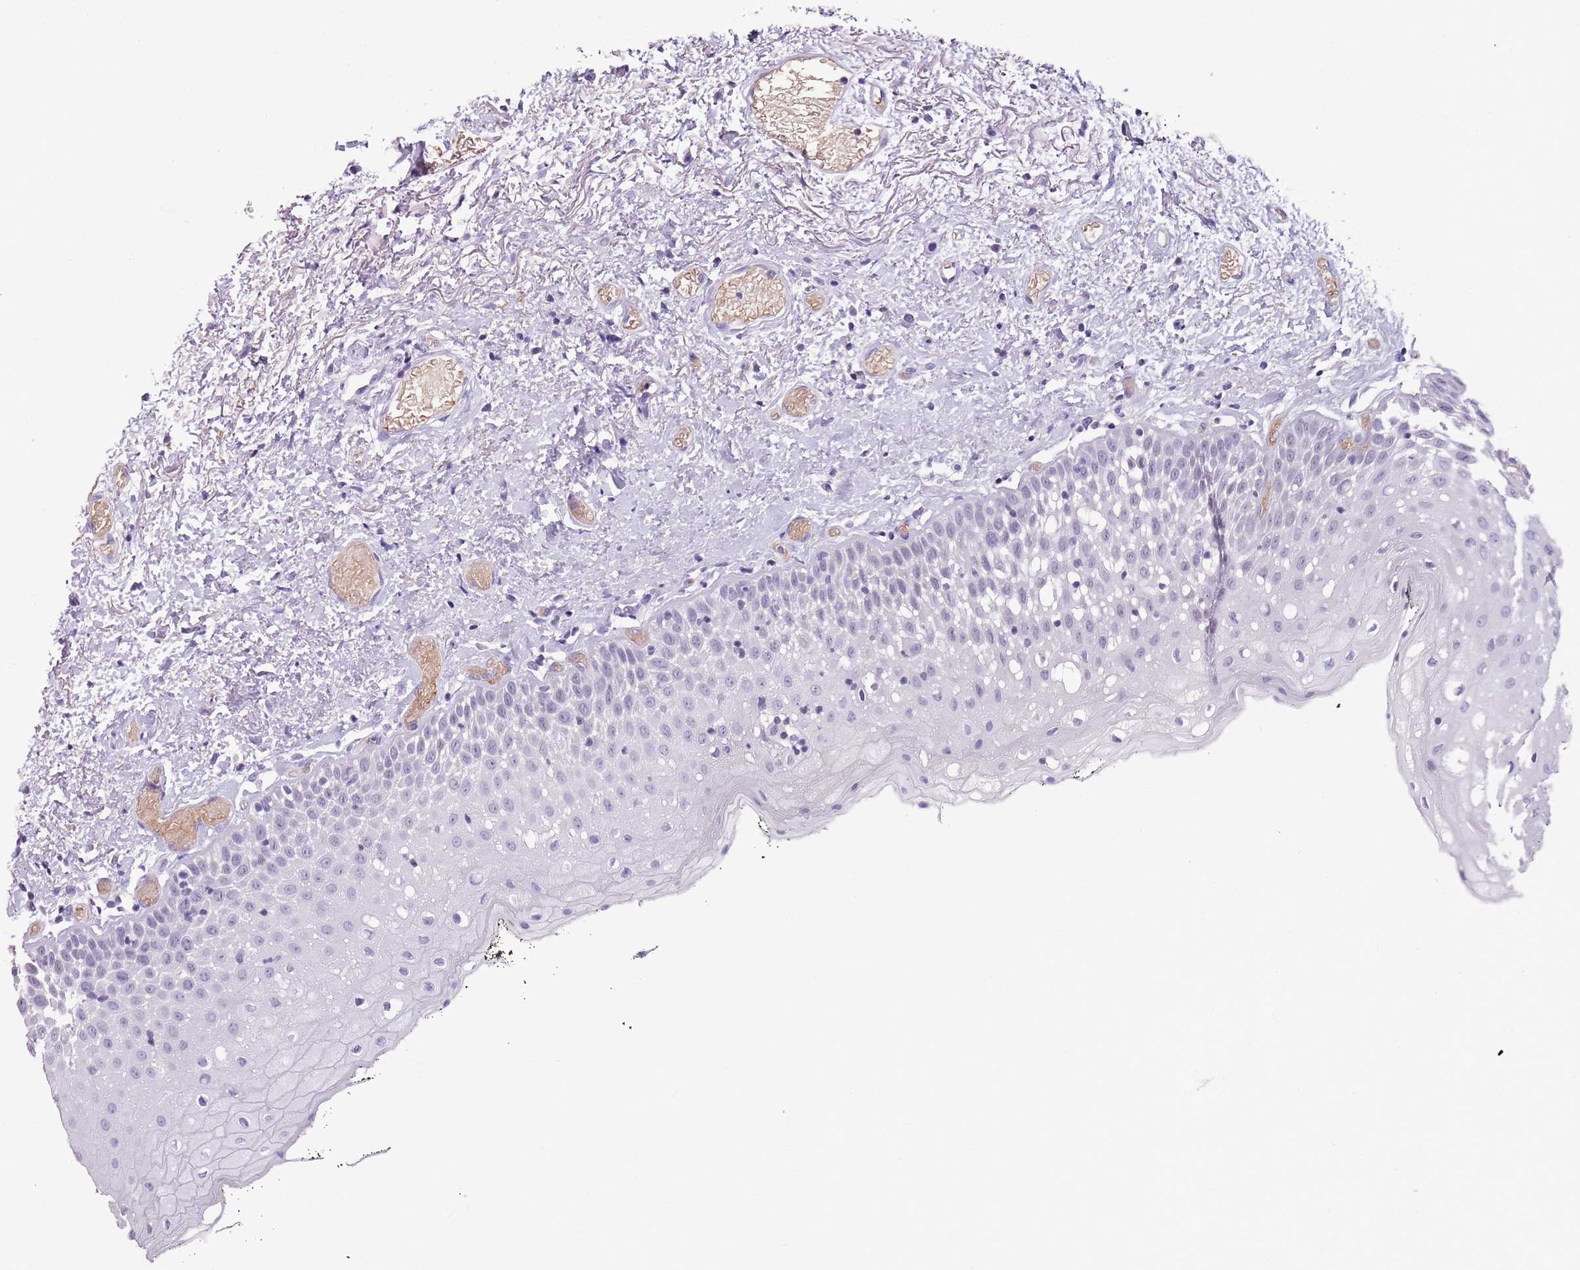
{"staining": {"intensity": "negative", "quantity": "none", "location": "none"}, "tissue": "oral mucosa", "cell_type": "Squamous epithelial cells", "image_type": "normal", "snomed": [{"axis": "morphology", "description": "Normal tissue, NOS"}, {"axis": "topography", "description": "Oral tissue"}], "caption": "A high-resolution photomicrograph shows immunohistochemistry staining of unremarkable oral mucosa, which exhibits no significant staining in squamous epithelial cells.", "gene": "SPESP1", "patient": {"sex": "male", "age": 74}}